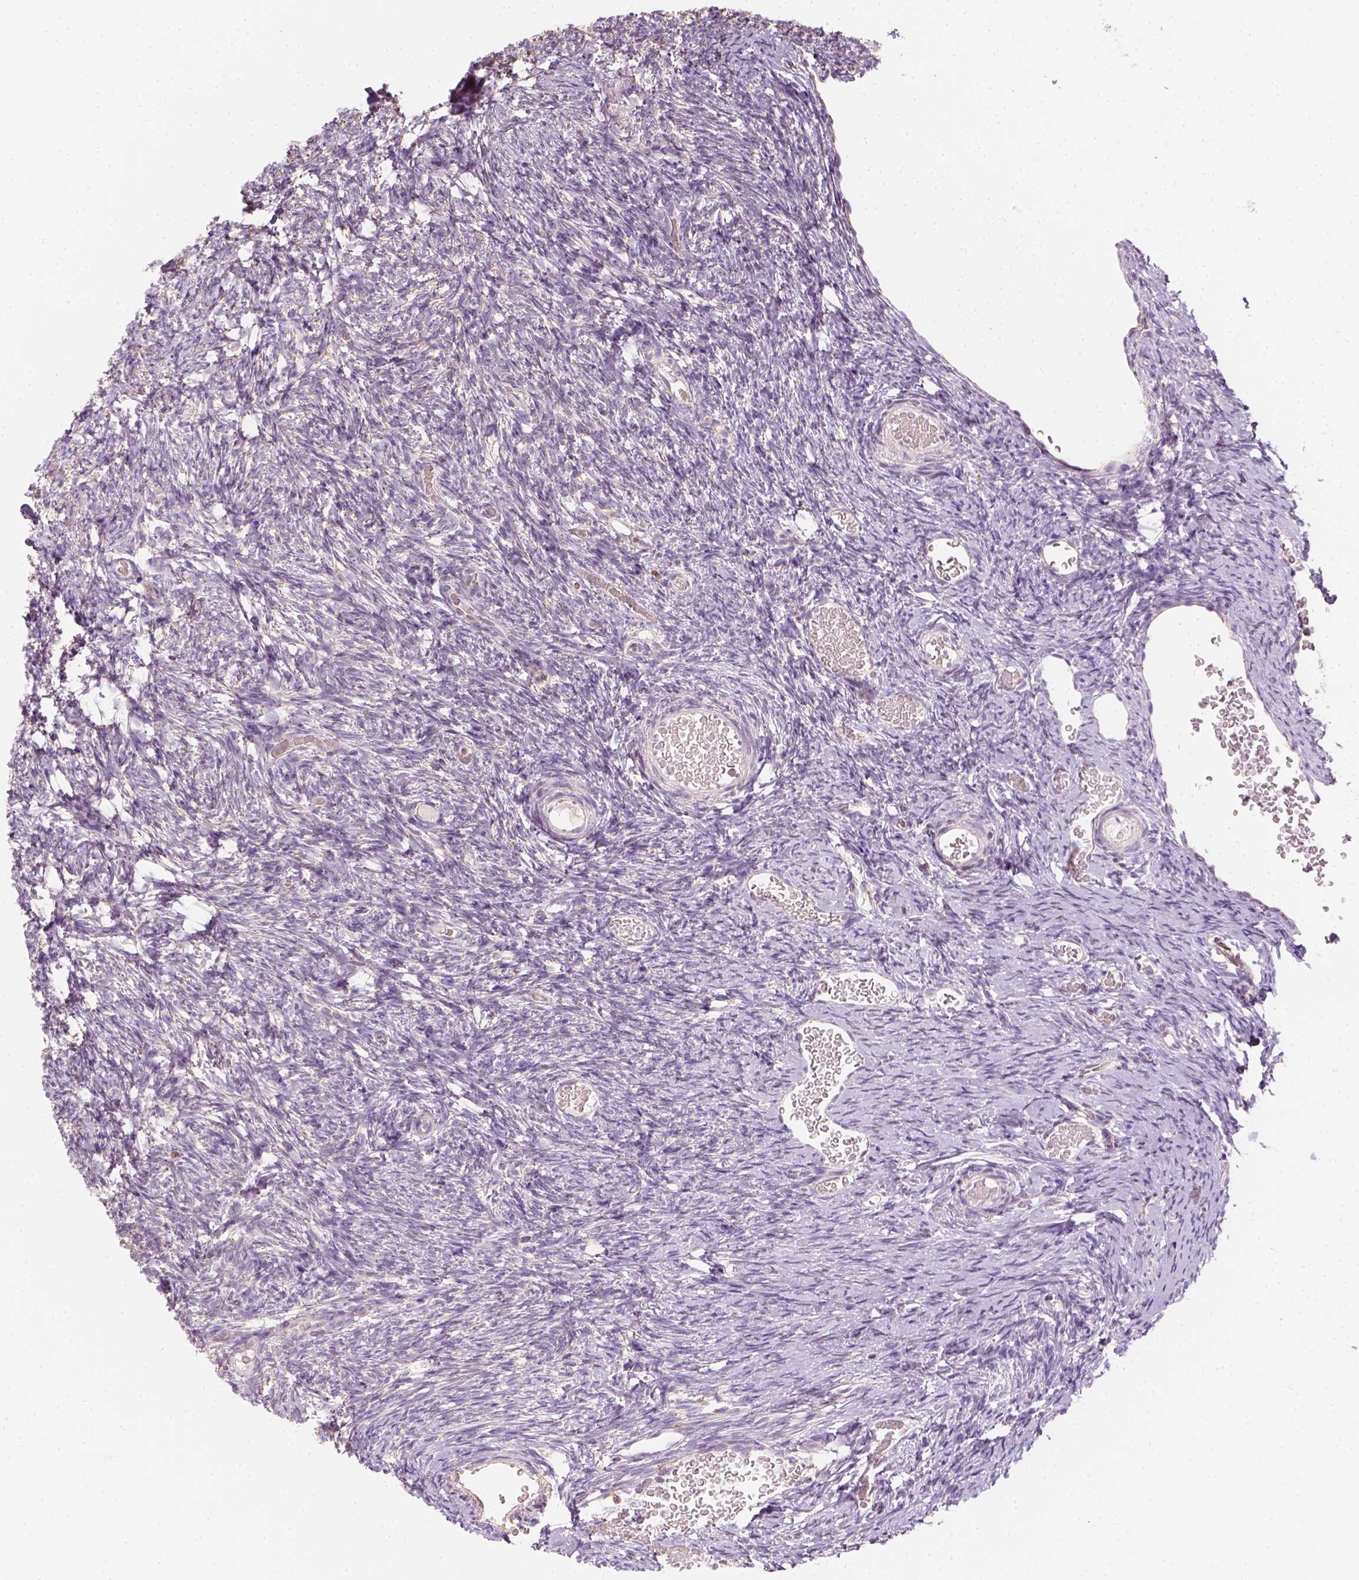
{"staining": {"intensity": "moderate", "quantity": ">75%", "location": "cytoplasmic/membranous"}, "tissue": "ovary", "cell_type": "Follicle cells", "image_type": "normal", "snomed": [{"axis": "morphology", "description": "Normal tissue, NOS"}, {"axis": "topography", "description": "Ovary"}], "caption": "A high-resolution image shows immunohistochemistry (IHC) staining of benign ovary, which reveals moderate cytoplasmic/membranous positivity in about >75% of follicle cells.", "gene": "LCA5", "patient": {"sex": "female", "age": 39}}